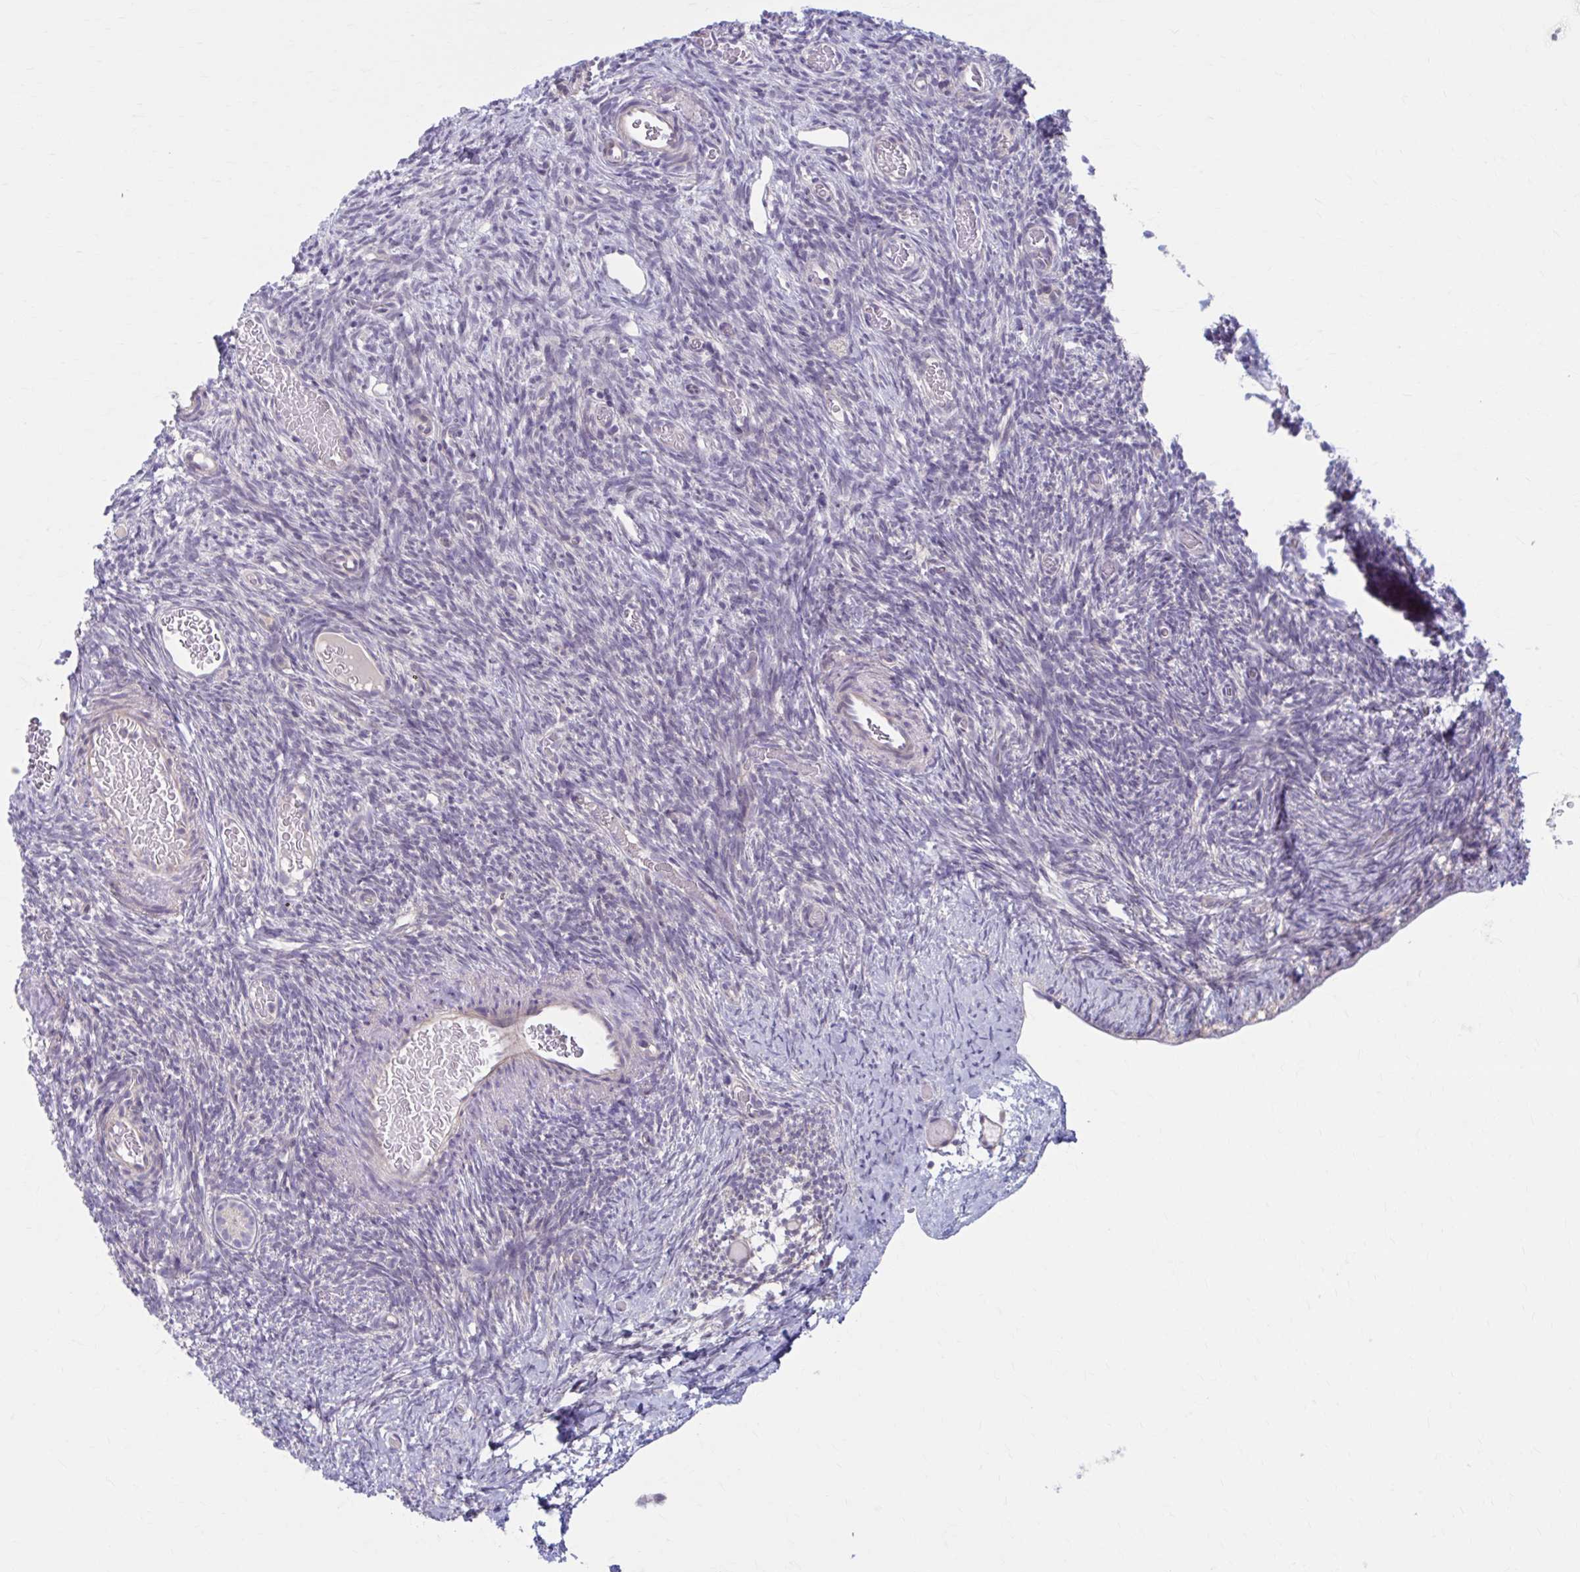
{"staining": {"intensity": "negative", "quantity": "none", "location": "none"}, "tissue": "ovary", "cell_type": "Follicle cells", "image_type": "normal", "snomed": [{"axis": "morphology", "description": "Normal tissue, NOS"}, {"axis": "topography", "description": "Ovary"}], "caption": "This is an immunohistochemistry image of unremarkable human ovary. There is no expression in follicle cells.", "gene": "CHST3", "patient": {"sex": "female", "age": 39}}